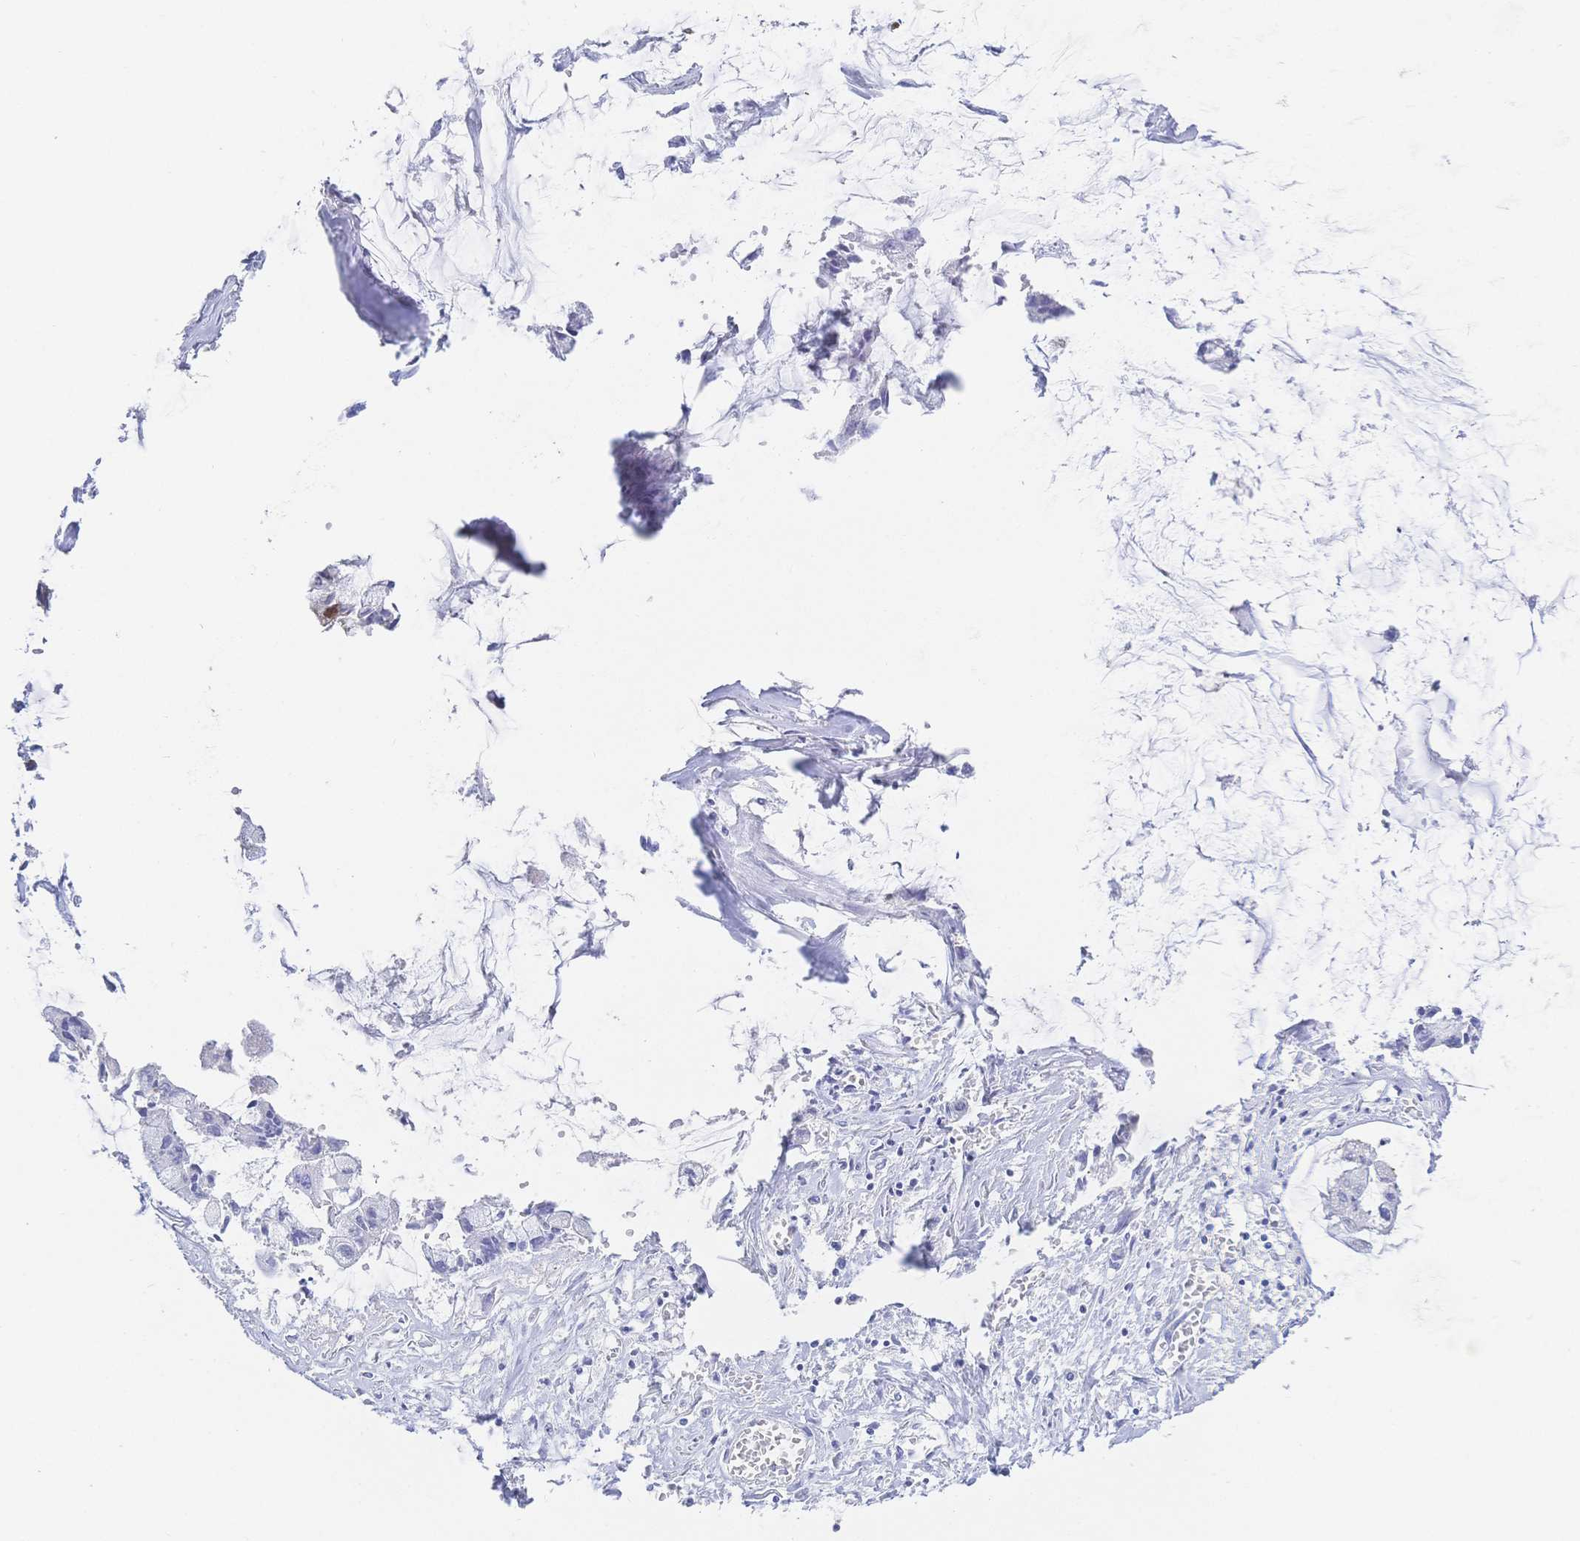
{"staining": {"intensity": "negative", "quantity": "none", "location": "none"}, "tissue": "ovarian cancer", "cell_type": "Tumor cells", "image_type": "cancer", "snomed": [{"axis": "morphology", "description": "Cystadenocarcinoma, mucinous, NOS"}, {"axis": "topography", "description": "Ovary"}], "caption": "Protein analysis of ovarian mucinous cystadenocarcinoma displays no significant expression in tumor cells.", "gene": "RRM1", "patient": {"sex": "female", "age": 90}}